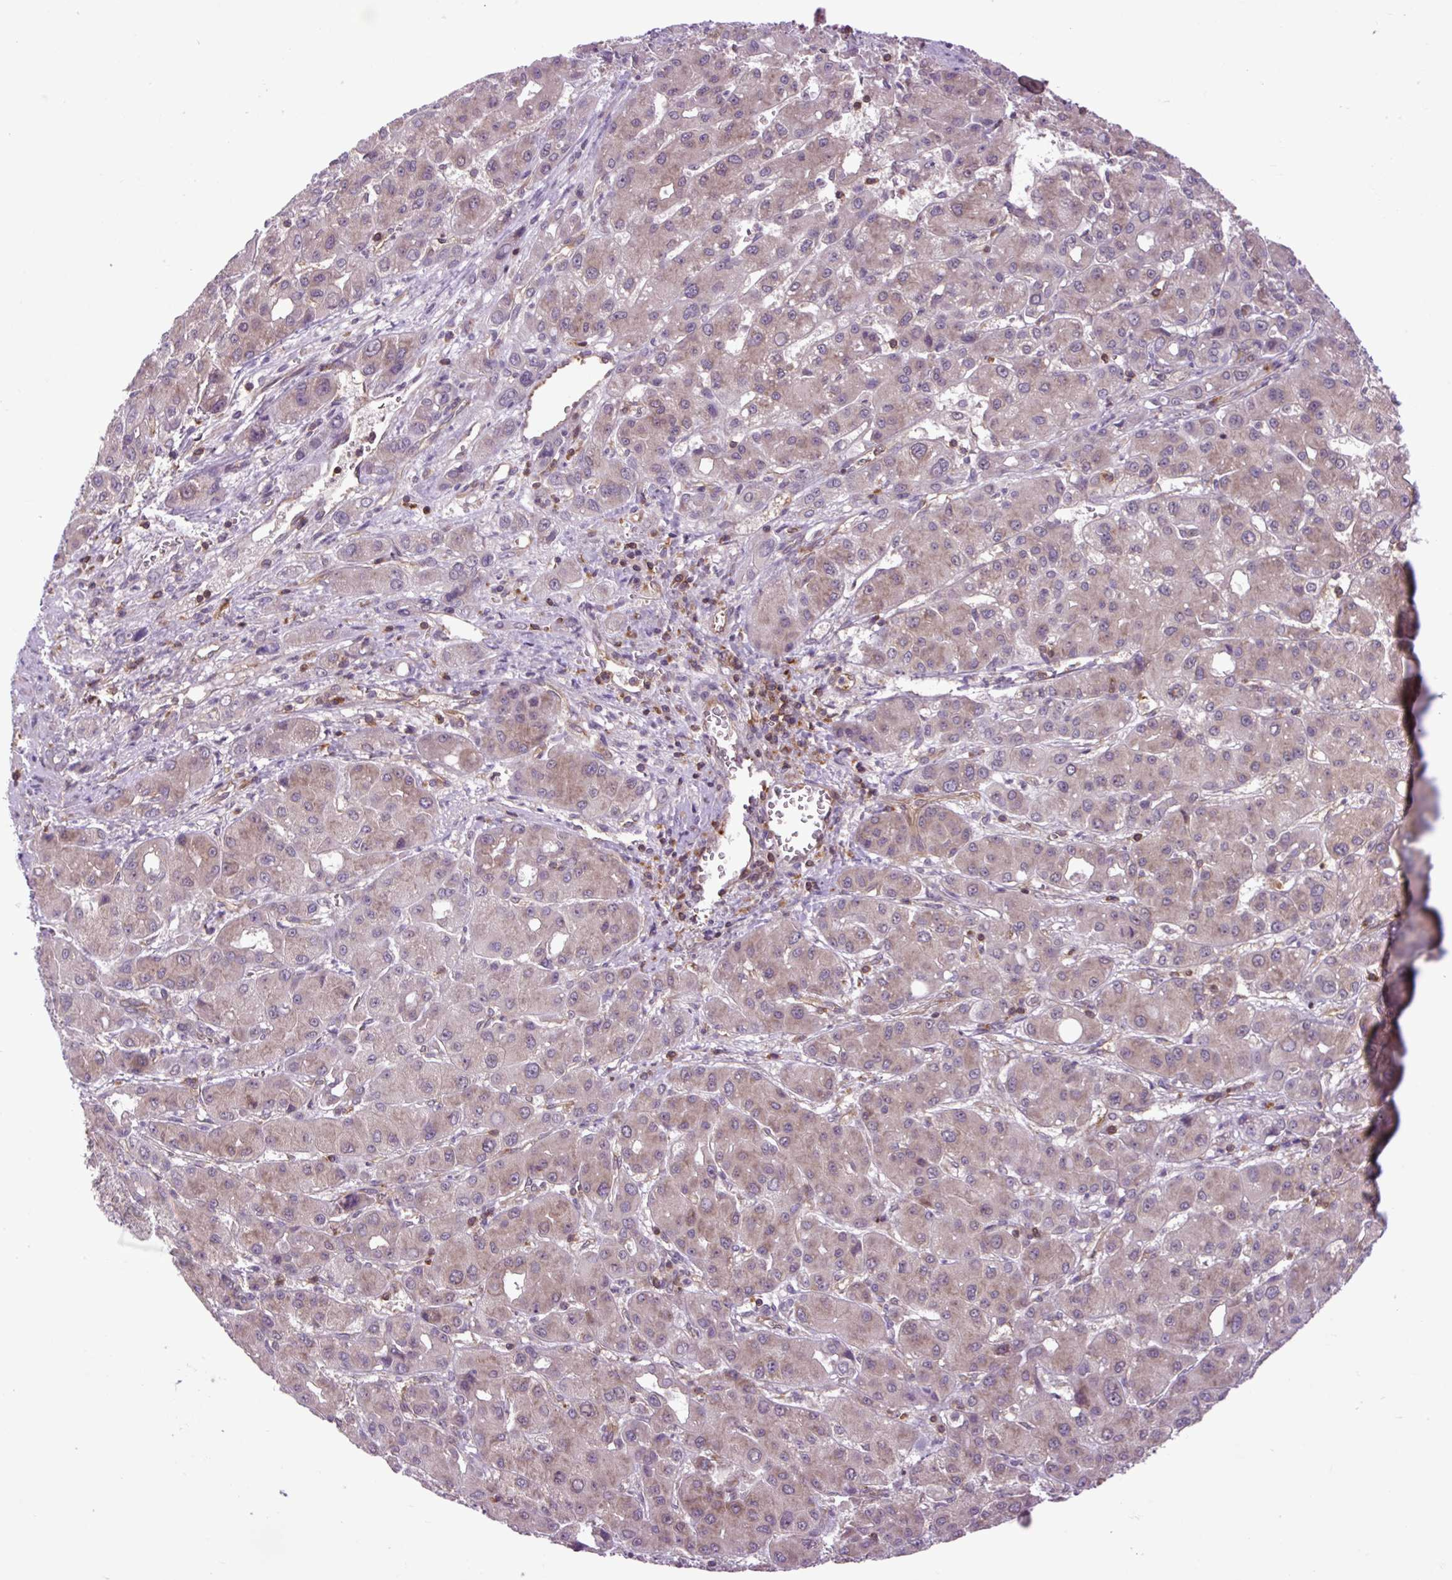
{"staining": {"intensity": "weak", "quantity": "25%-75%", "location": "cytoplasmic/membranous"}, "tissue": "liver cancer", "cell_type": "Tumor cells", "image_type": "cancer", "snomed": [{"axis": "morphology", "description": "Carcinoma, Hepatocellular, NOS"}, {"axis": "topography", "description": "Liver"}], "caption": "High-power microscopy captured an immunohistochemistry photomicrograph of liver hepatocellular carcinoma, revealing weak cytoplasmic/membranous positivity in approximately 25%-75% of tumor cells. (DAB IHC with brightfield microscopy, high magnification).", "gene": "PLCG1", "patient": {"sex": "male", "age": 55}}